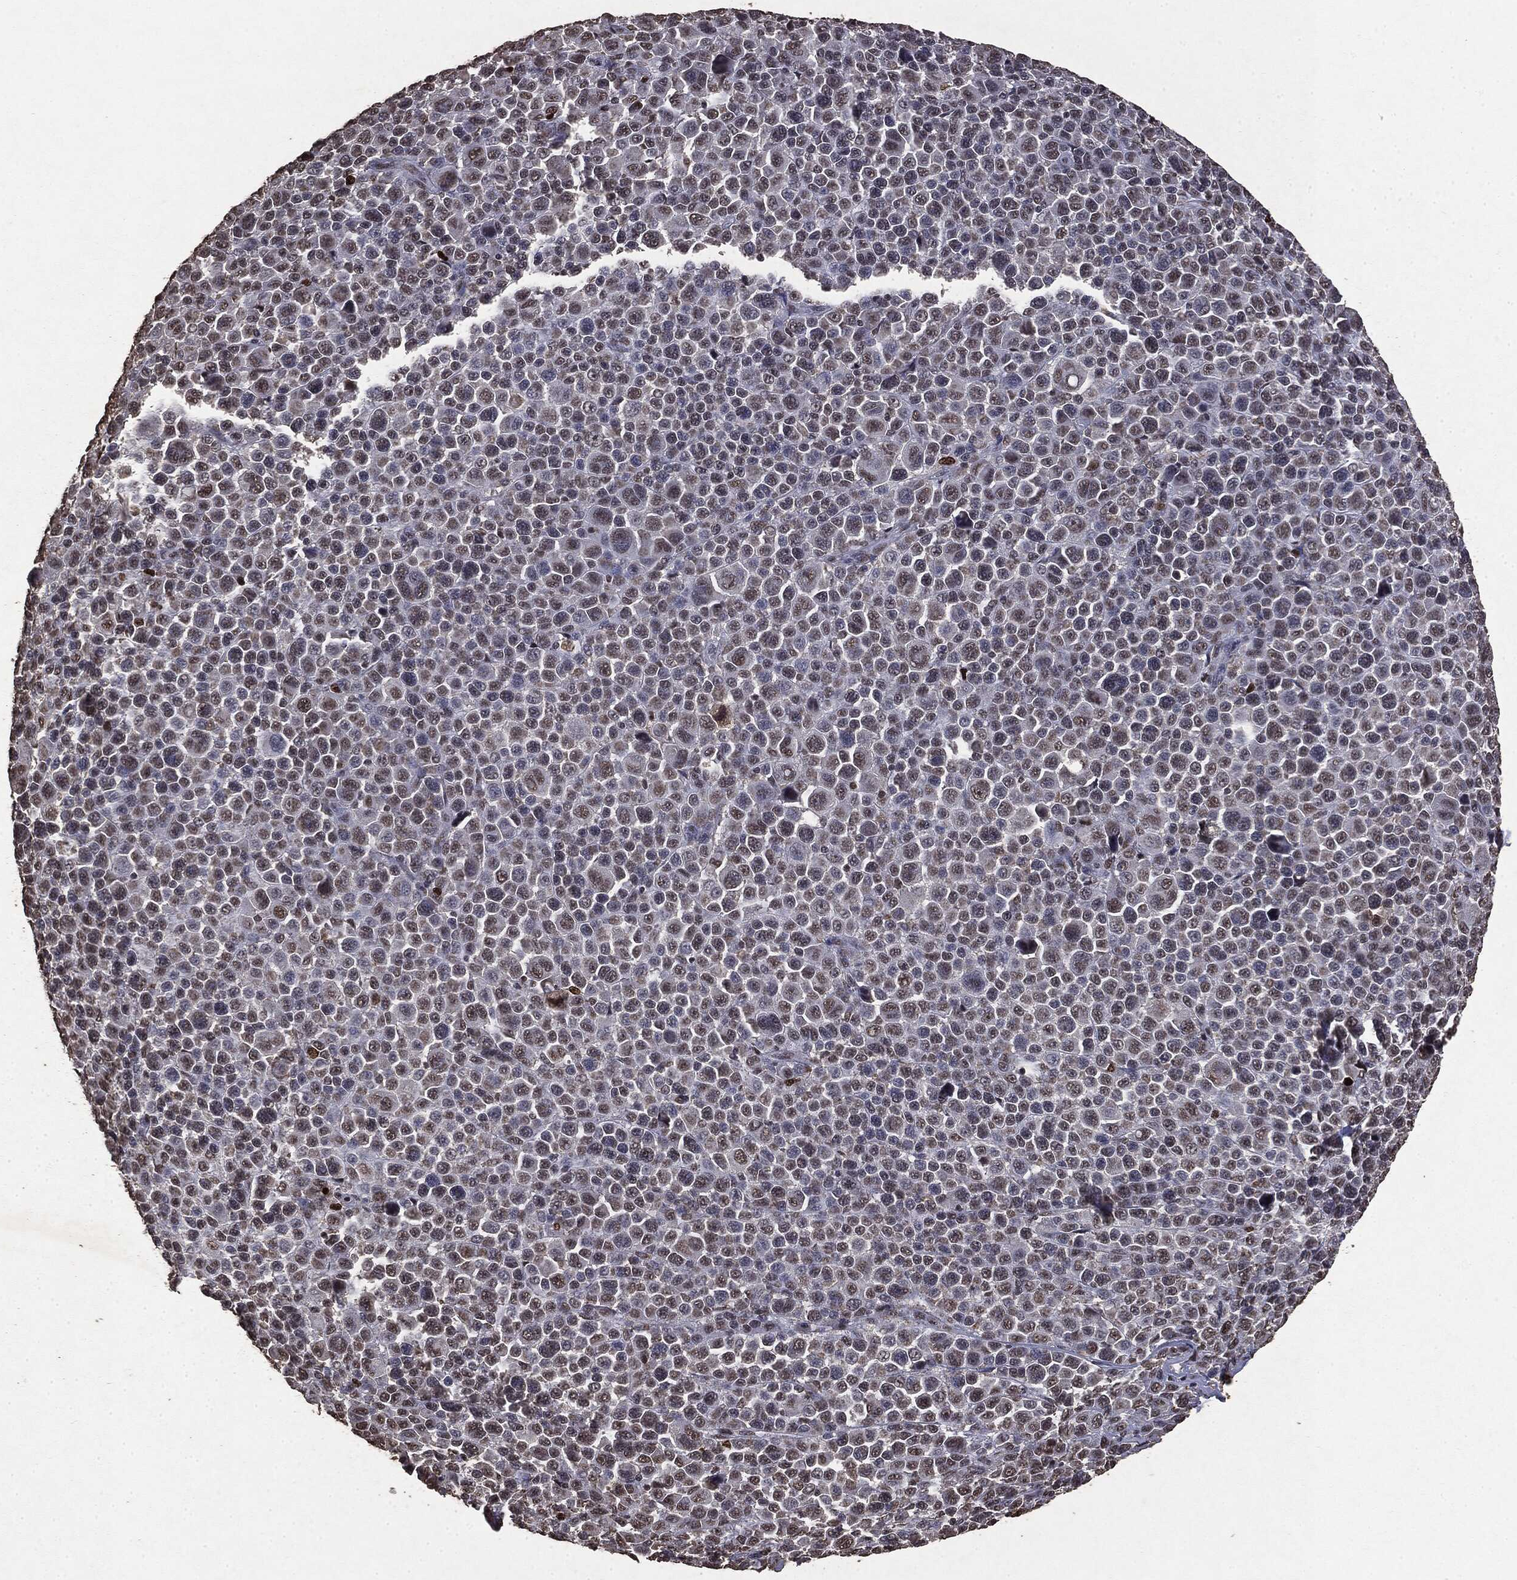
{"staining": {"intensity": "moderate", "quantity": "<25%", "location": "nuclear"}, "tissue": "melanoma", "cell_type": "Tumor cells", "image_type": "cancer", "snomed": [{"axis": "morphology", "description": "Malignant melanoma, NOS"}, {"axis": "topography", "description": "Skin"}], "caption": "Brown immunohistochemical staining in human malignant melanoma shows moderate nuclear staining in approximately <25% of tumor cells.", "gene": "RAD18", "patient": {"sex": "female", "age": 57}}